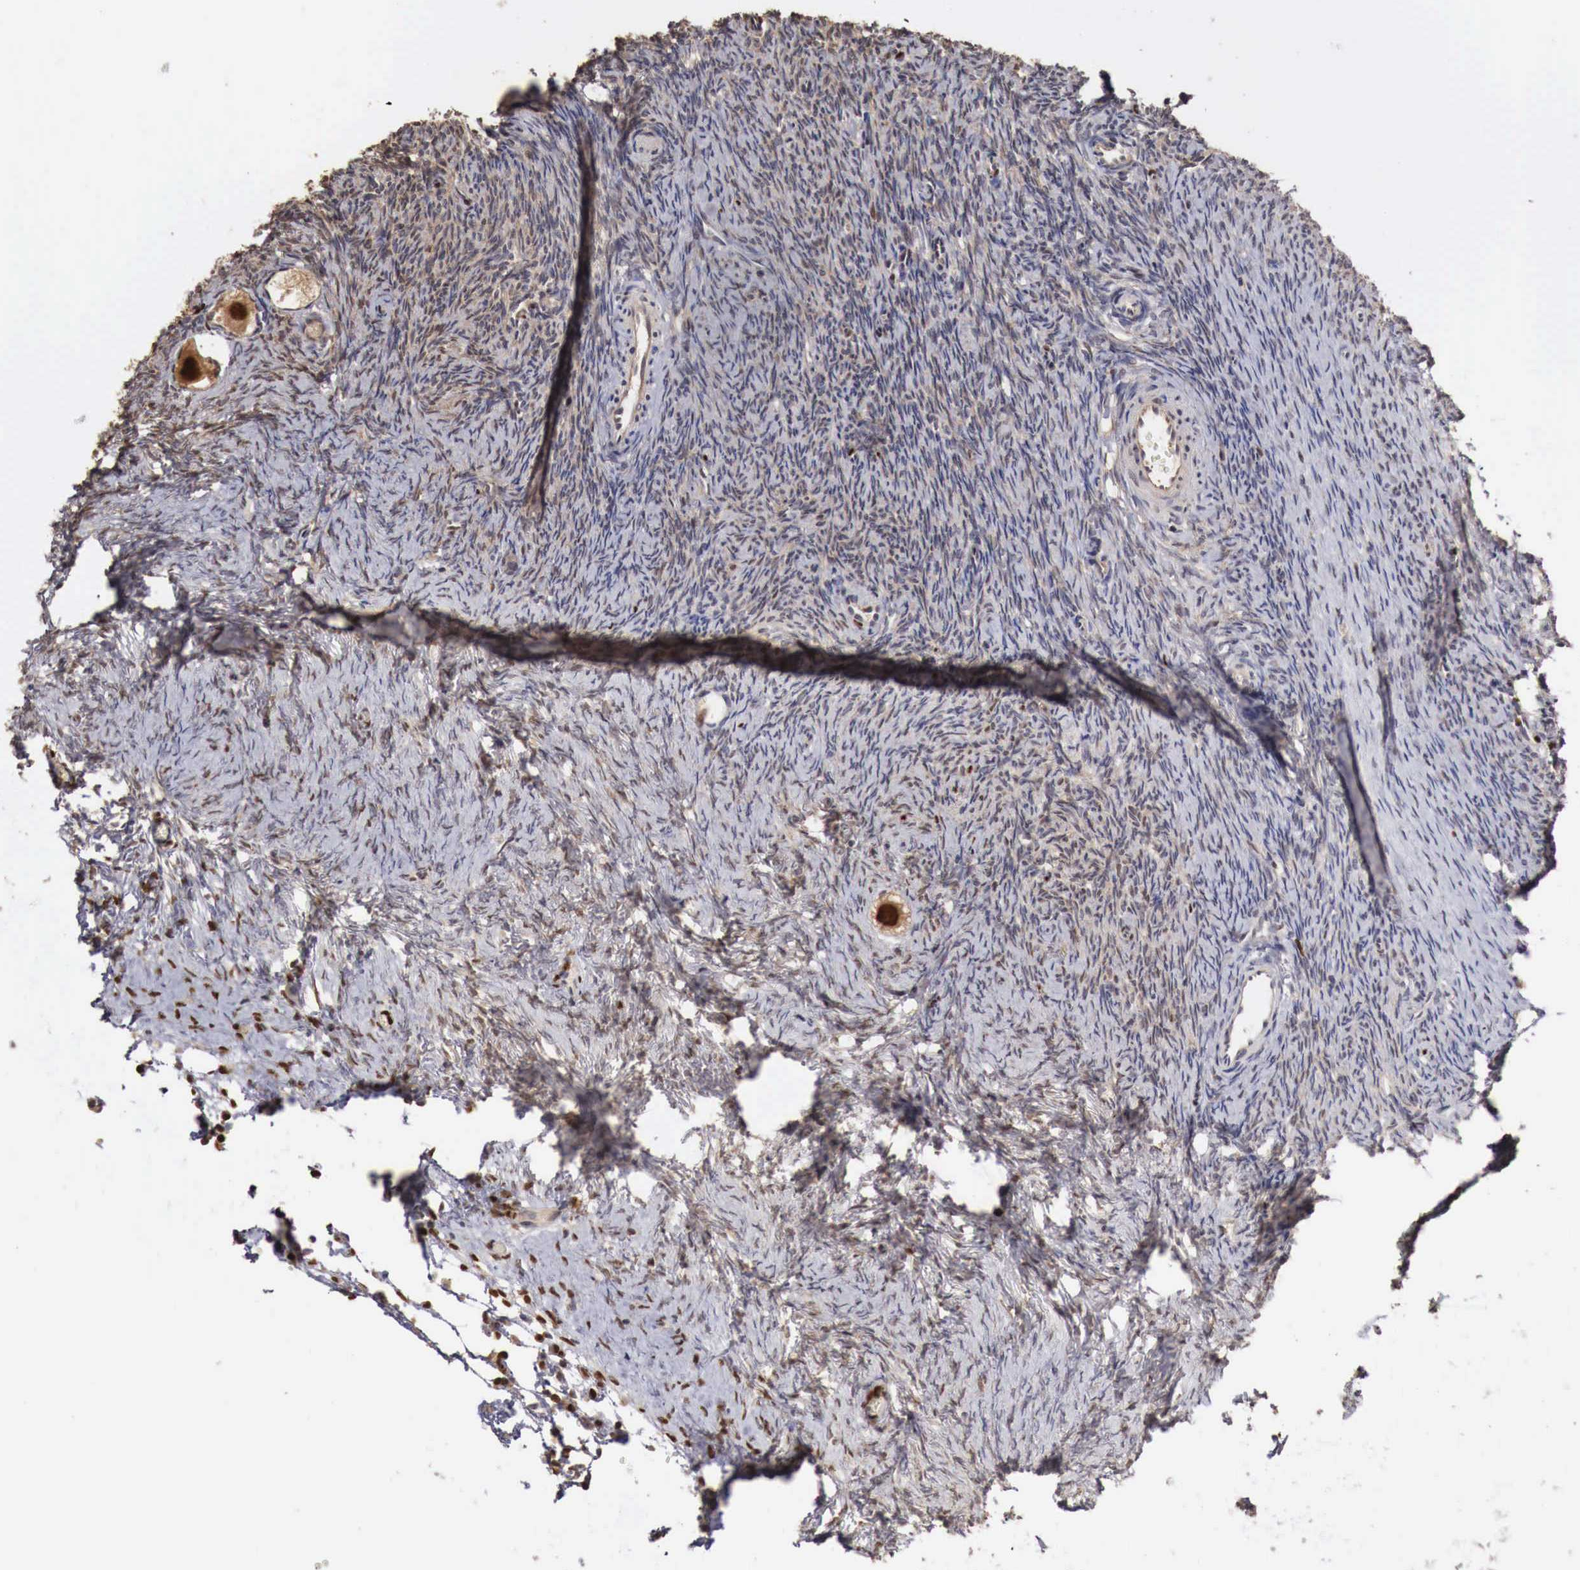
{"staining": {"intensity": "strong", "quantity": ">75%", "location": "nuclear"}, "tissue": "ovary", "cell_type": "Follicle cells", "image_type": "normal", "snomed": [{"axis": "morphology", "description": "Normal tissue, NOS"}, {"axis": "topography", "description": "Ovary"}], "caption": "Normal ovary demonstrates strong nuclear positivity in about >75% of follicle cells (brown staining indicates protein expression, while blue staining denotes nuclei)..", "gene": "KHDRBS2", "patient": {"sex": "female", "age": 32}}